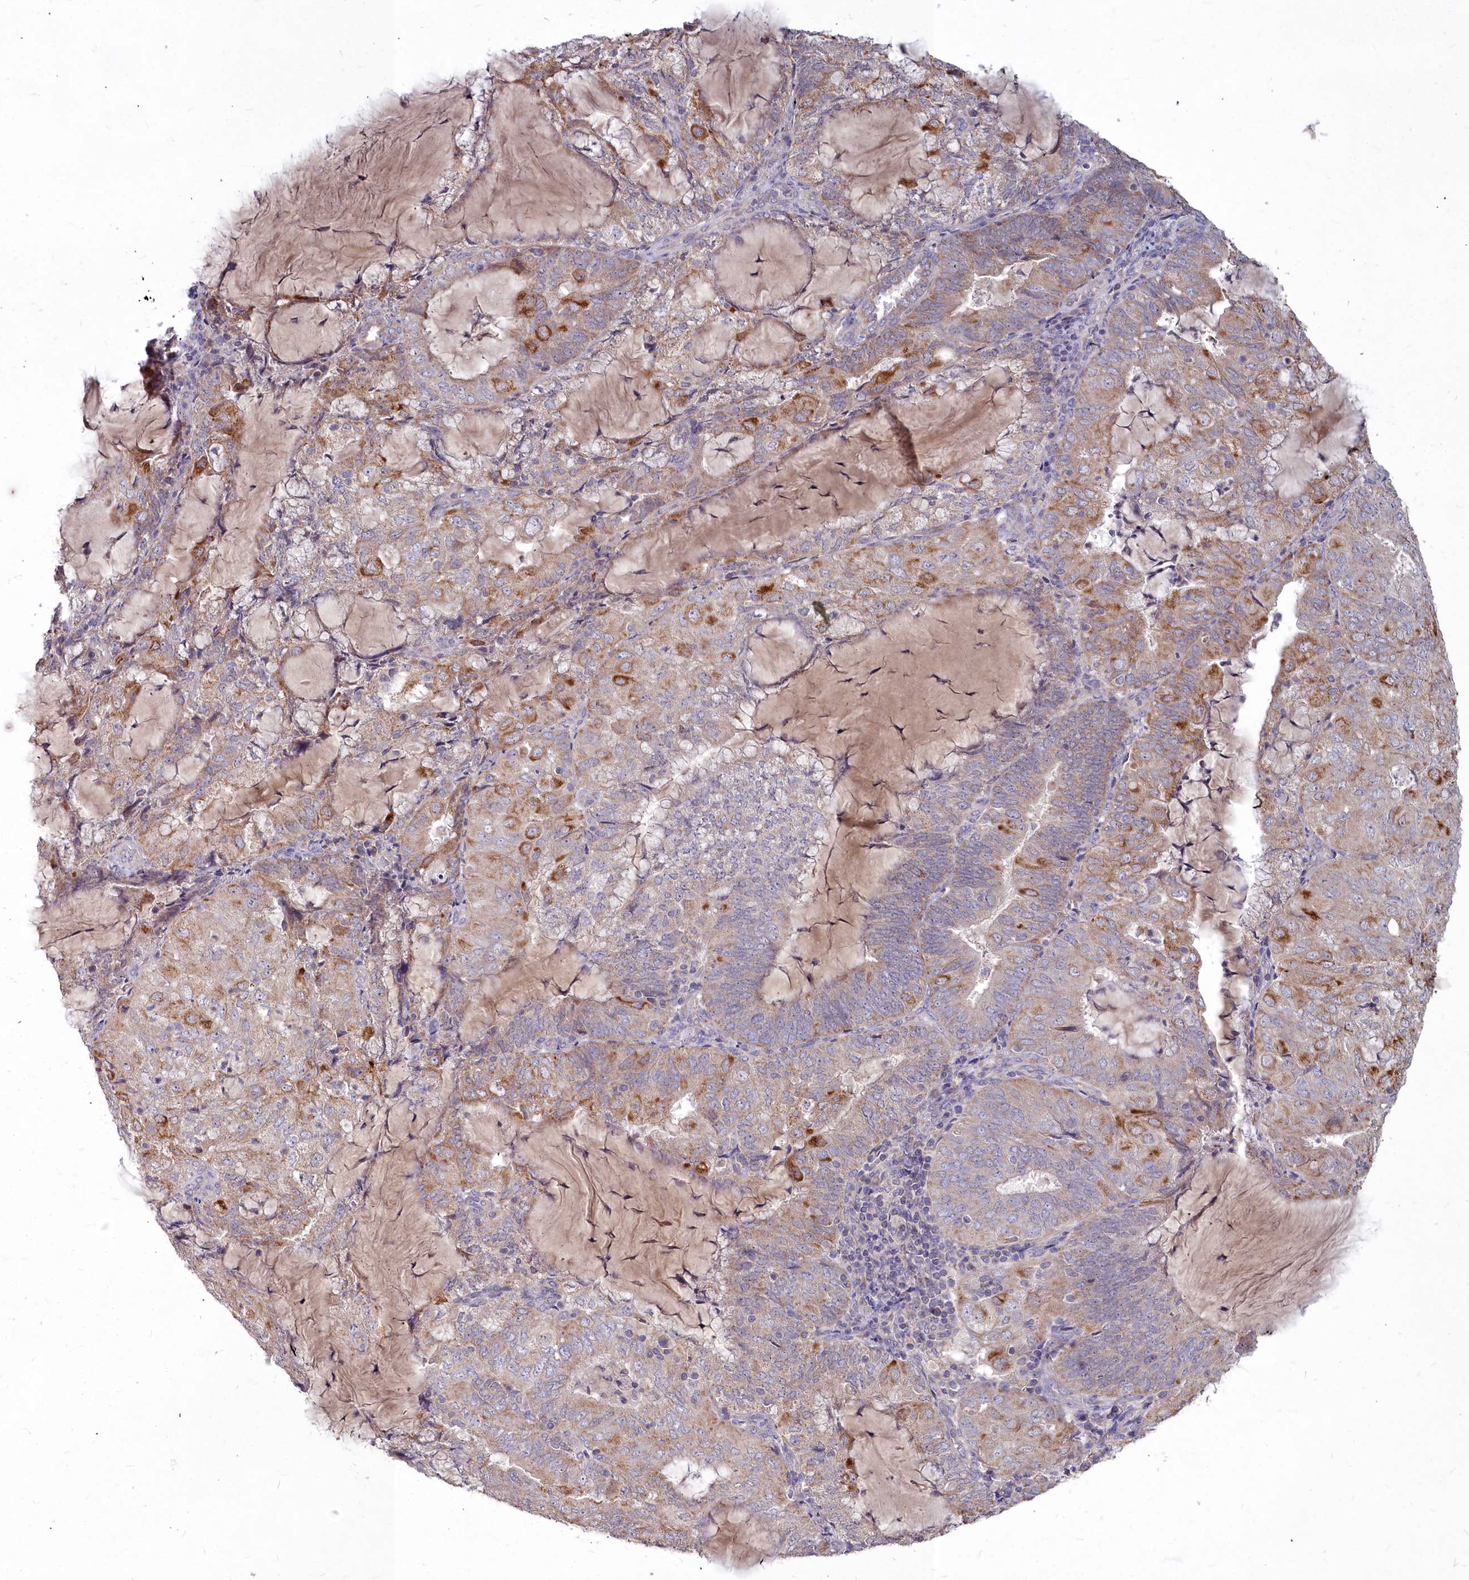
{"staining": {"intensity": "moderate", "quantity": "25%-75%", "location": "cytoplasmic/membranous"}, "tissue": "endometrial cancer", "cell_type": "Tumor cells", "image_type": "cancer", "snomed": [{"axis": "morphology", "description": "Adenocarcinoma, NOS"}, {"axis": "topography", "description": "Endometrium"}], "caption": "Endometrial cancer (adenocarcinoma) was stained to show a protein in brown. There is medium levels of moderate cytoplasmic/membranous positivity in approximately 25%-75% of tumor cells.", "gene": "MICU2", "patient": {"sex": "female", "age": 81}}